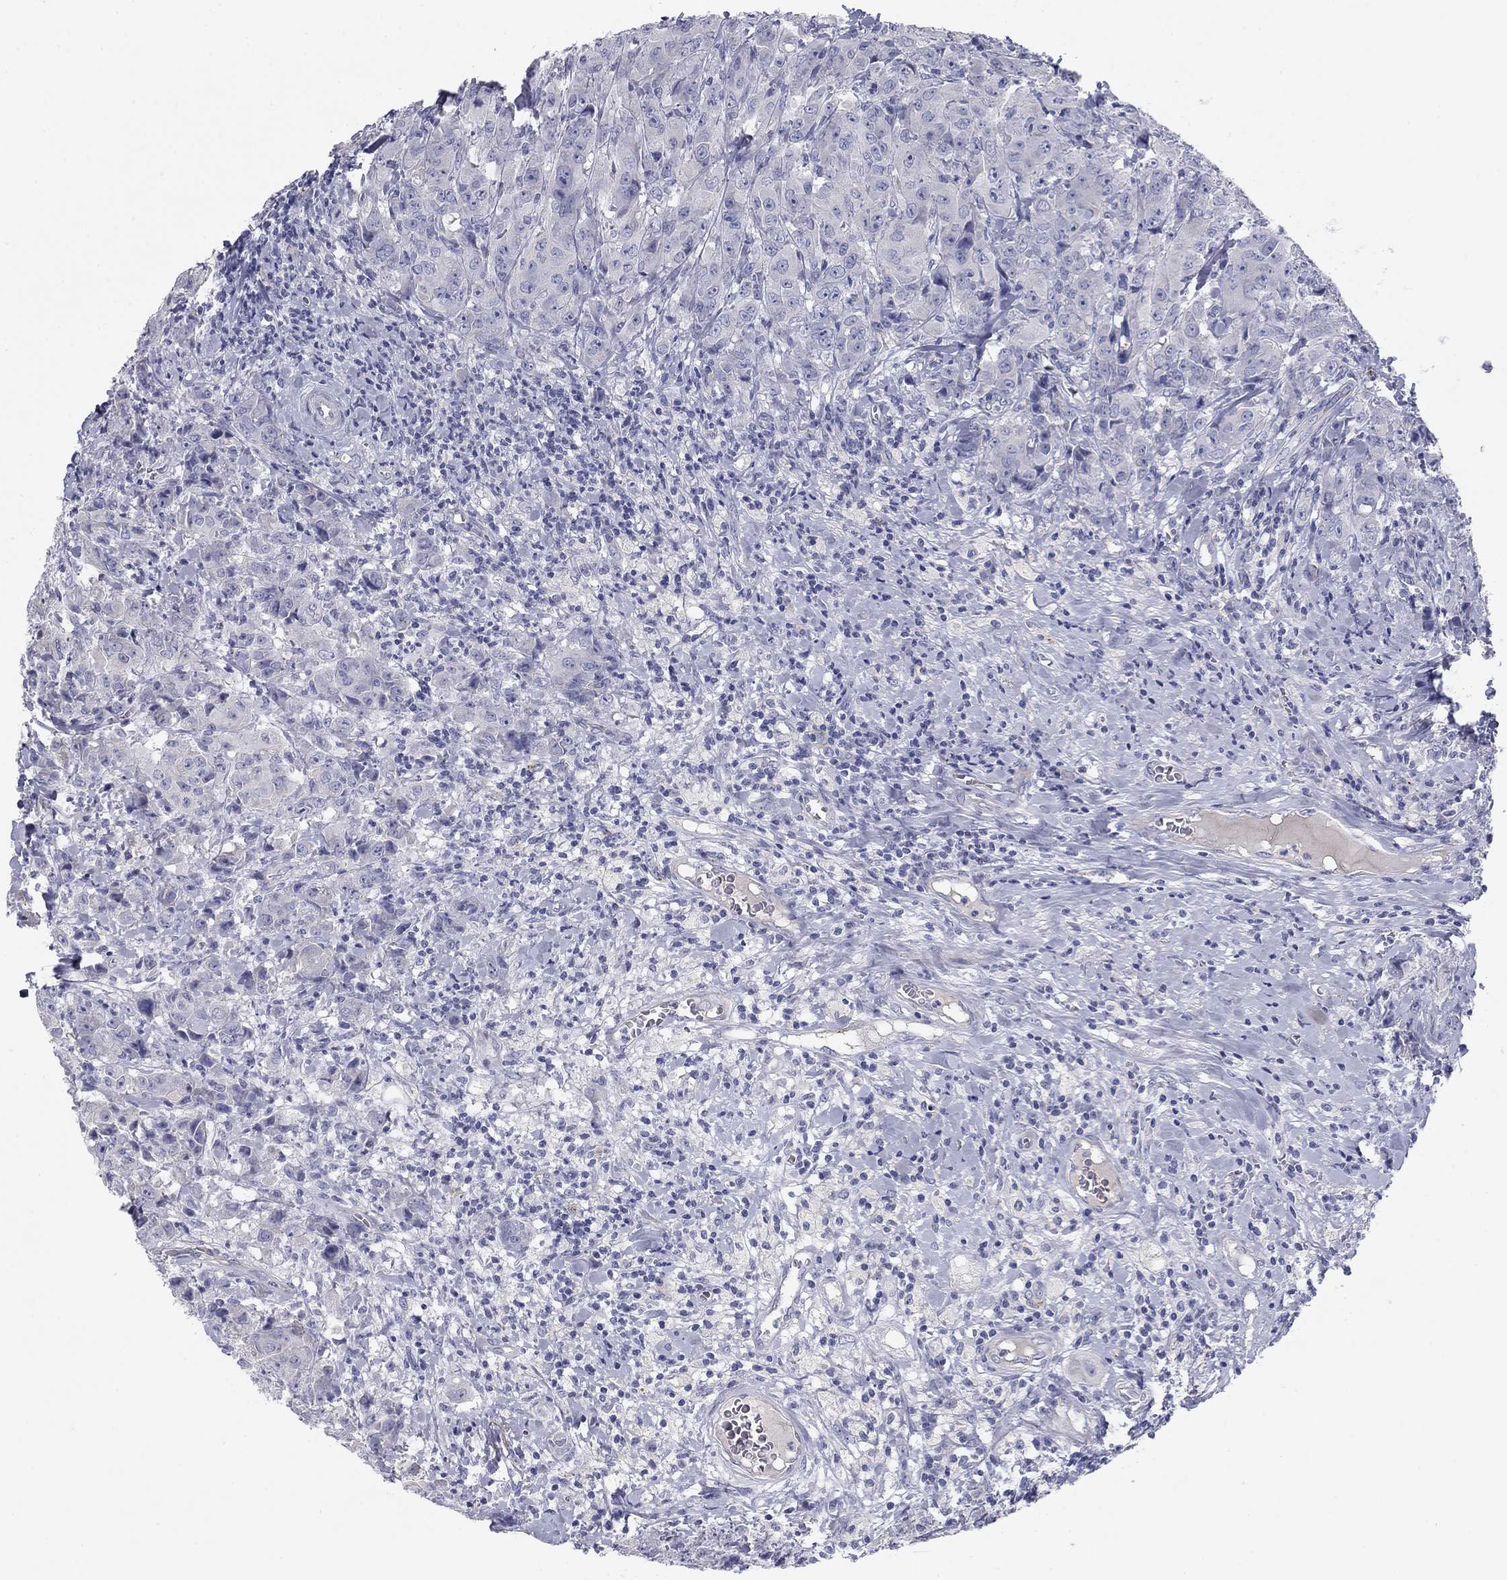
{"staining": {"intensity": "negative", "quantity": "none", "location": "none"}, "tissue": "breast cancer", "cell_type": "Tumor cells", "image_type": "cancer", "snomed": [{"axis": "morphology", "description": "Duct carcinoma"}, {"axis": "topography", "description": "Breast"}], "caption": "Protein analysis of breast invasive ductal carcinoma shows no significant positivity in tumor cells.", "gene": "SEPTIN3", "patient": {"sex": "female", "age": 43}}